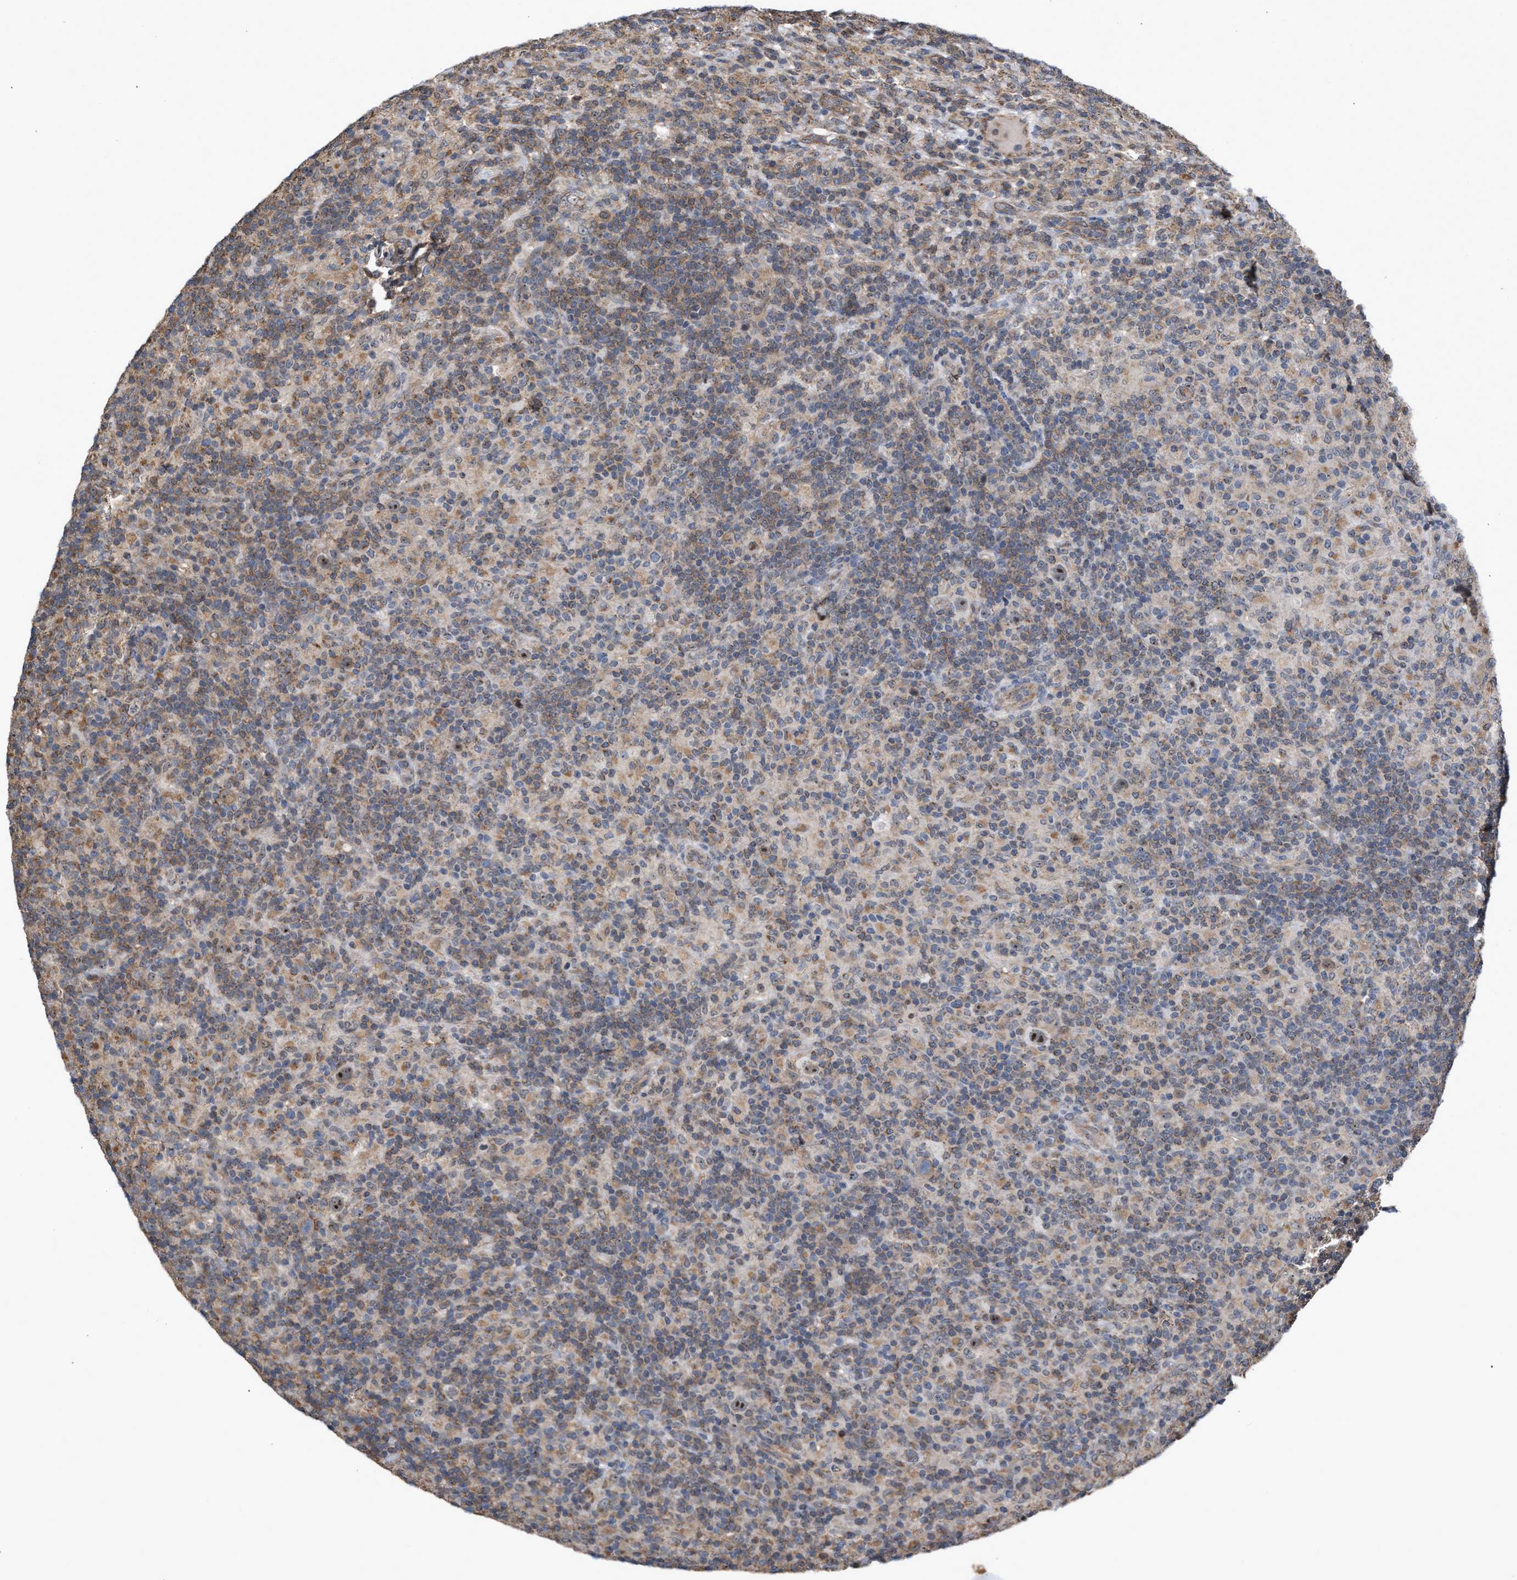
{"staining": {"intensity": "strong", "quantity": ">75%", "location": "nuclear"}, "tissue": "lymphoma", "cell_type": "Tumor cells", "image_type": "cancer", "snomed": [{"axis": "morphology", "description": "Hodgkin's disease, NOS"}, {"axis": "topography", "description": "Lymph node"}], "caption": "Hodgkin's disease stained with immunohistochemistry demonstrates strong nuclear staining in about >75% of tumor cells. (IHC, brightfield microscopy, high magnification).", "gene": "EXOSC2", "patient": {"sex": "male", "age": 70}}